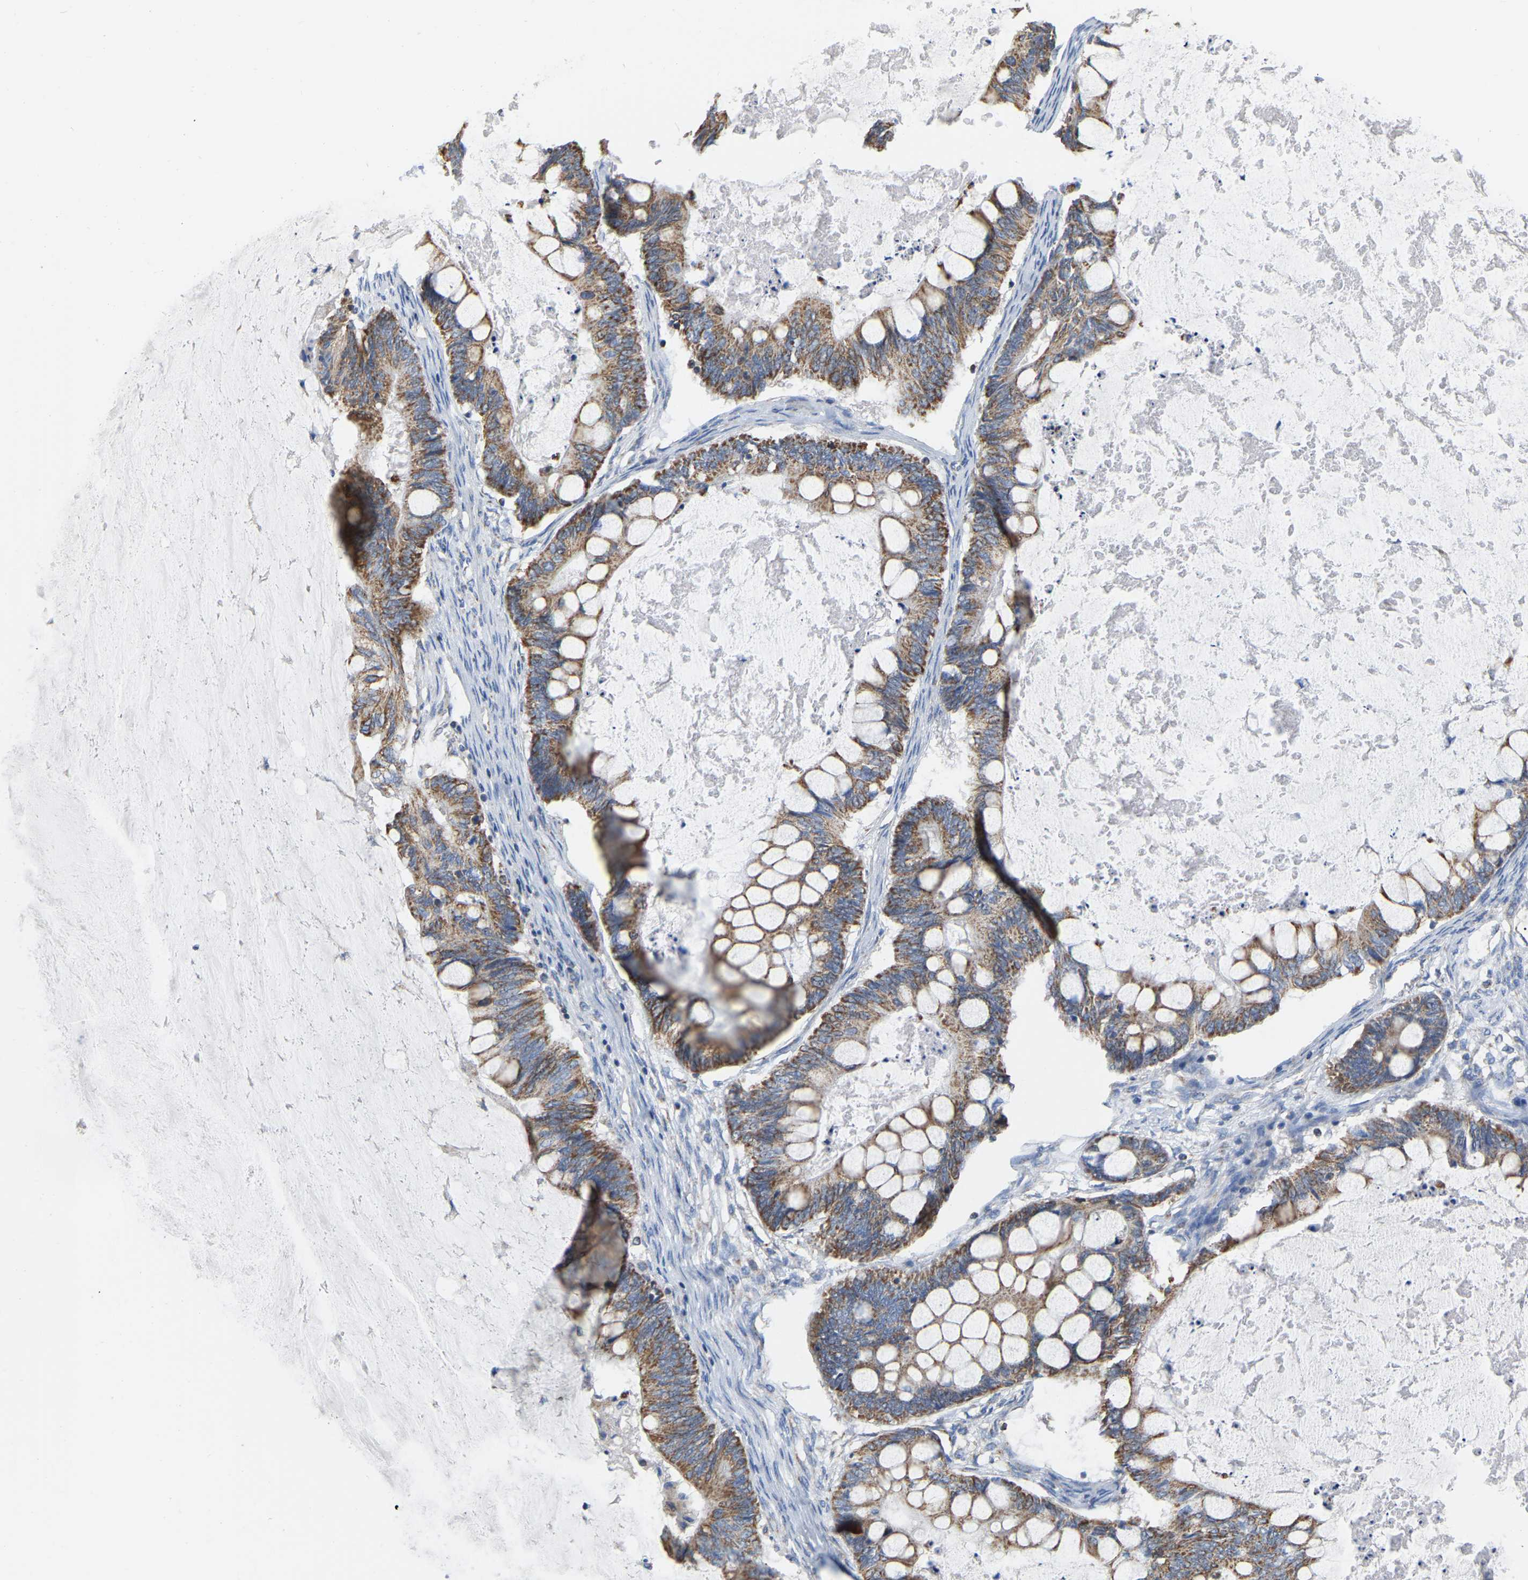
{"staining": {"intensity": "moderate", "quantity": ">75%", "location": "cytoplasmic/membranous"}, "tissue": "ovarian cancer", "cell_type": "Tumor cells", "image_type": "cancer", "snomed": [{"axis": "morphology", "description": "Cystadenocarcinoma, mucinous, NOS"}, {"axis": "topography", "description": "Ovary"}], "caption": "Immunohistochemical staining of ovarian cancer demonstrates medium levels of moderate cytoplasmic/membranous protein staining in approximately >75% of tumor cells. The protein of interest is shown in brown color, while the nuclei are stained blue.", "gene": "CBLB", "patient": {"sex": "female", "age": 61}}